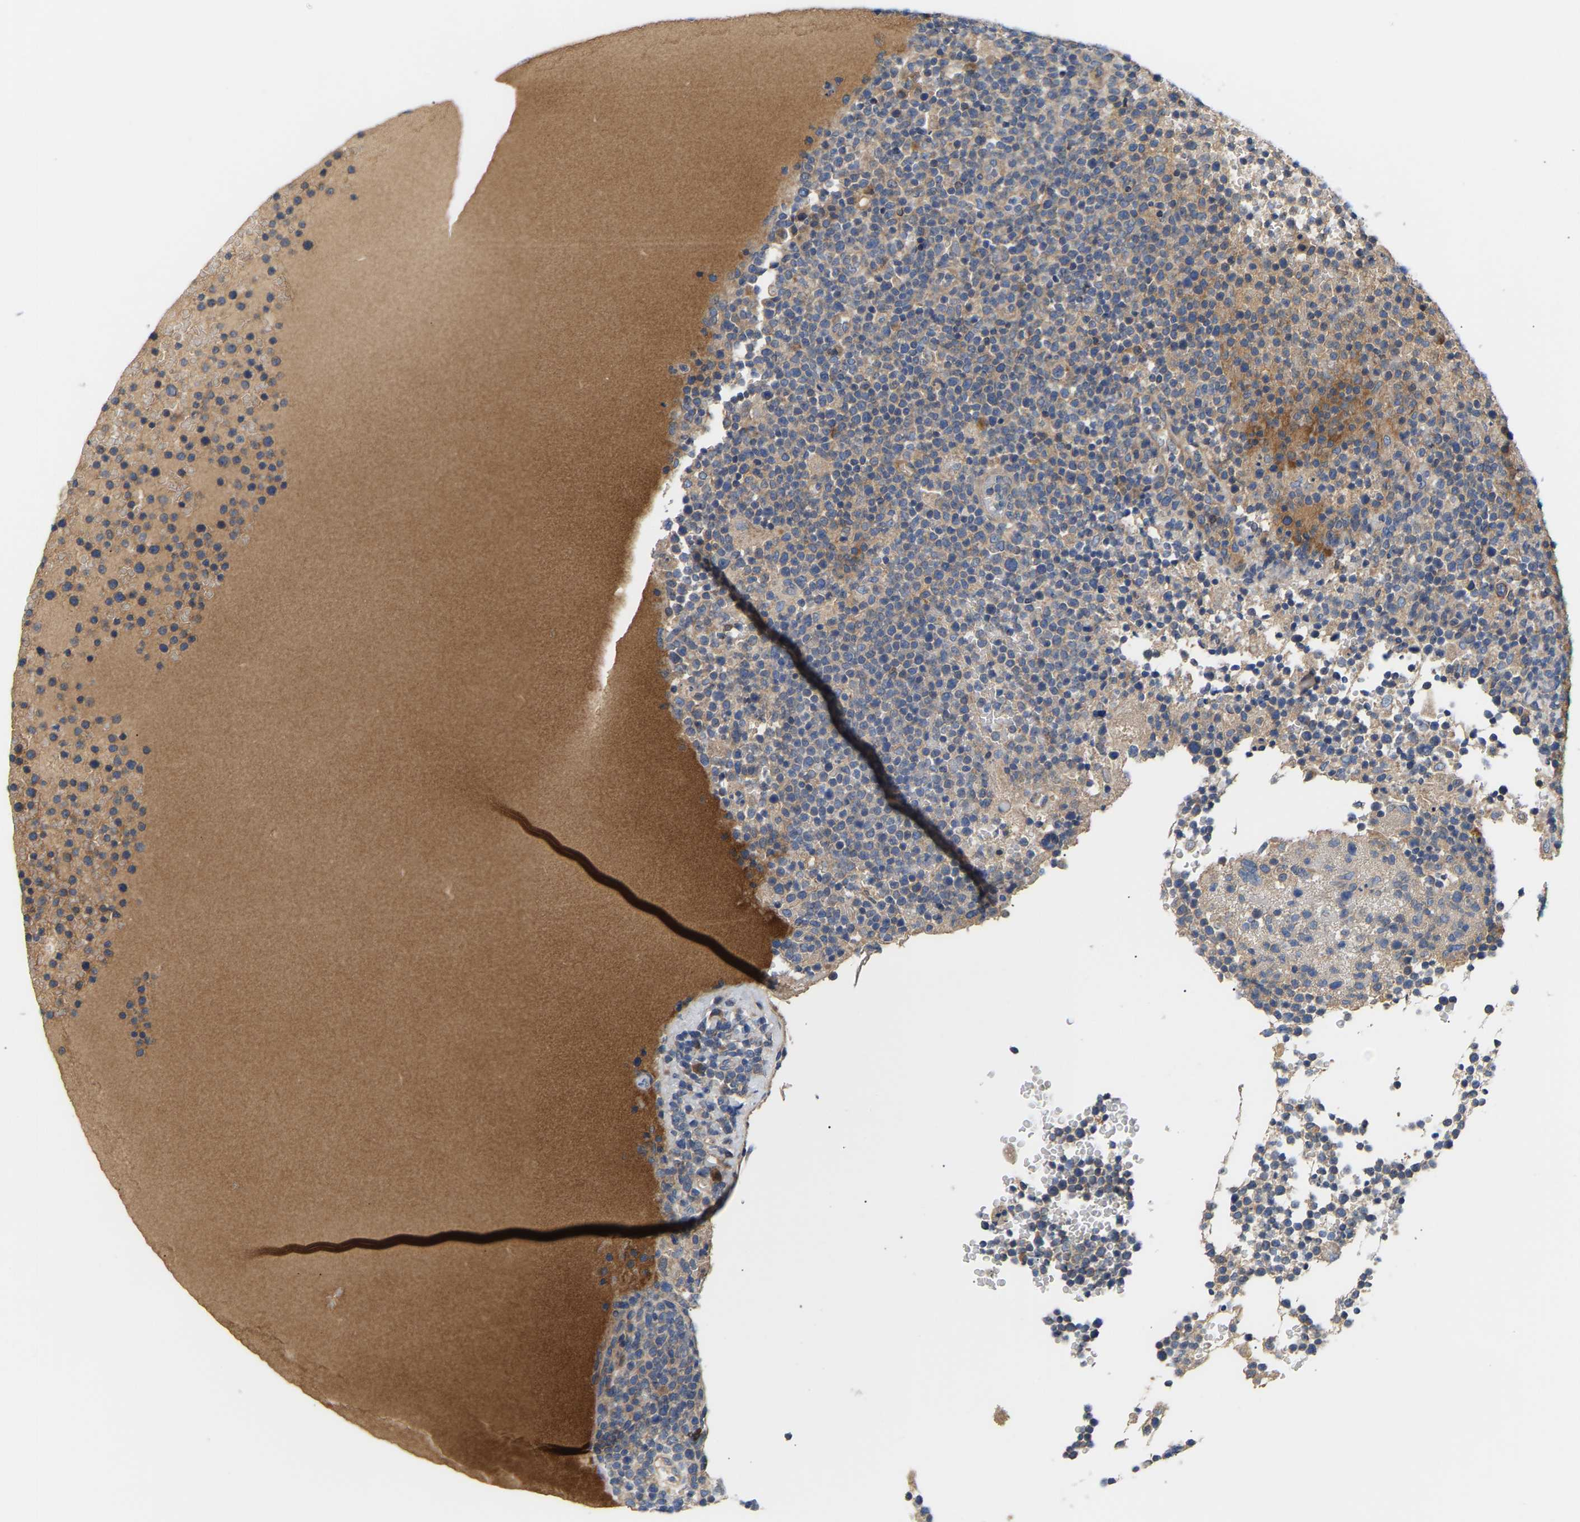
{"staining": {"intensity": "negative", "quantity": "none", "location": "none"}, "tissue": "lymphoma", "cell_type": "Tumor cells", "image_type": "cancer", "snomed": [{"axis": "morphology", "description": "Malignant lymphoma, non-Hodgkin's type, High grade"}, {"axis": "topography", "description": "Lymph node"}], "caption": "This is an IHC photomicrograph of high-grade malignant lymphoma, non-Hodgkin's type. There is no expression in tumor cells.", "gene": "AIMP2", "patient": {"sex": "male", "age": 61}}